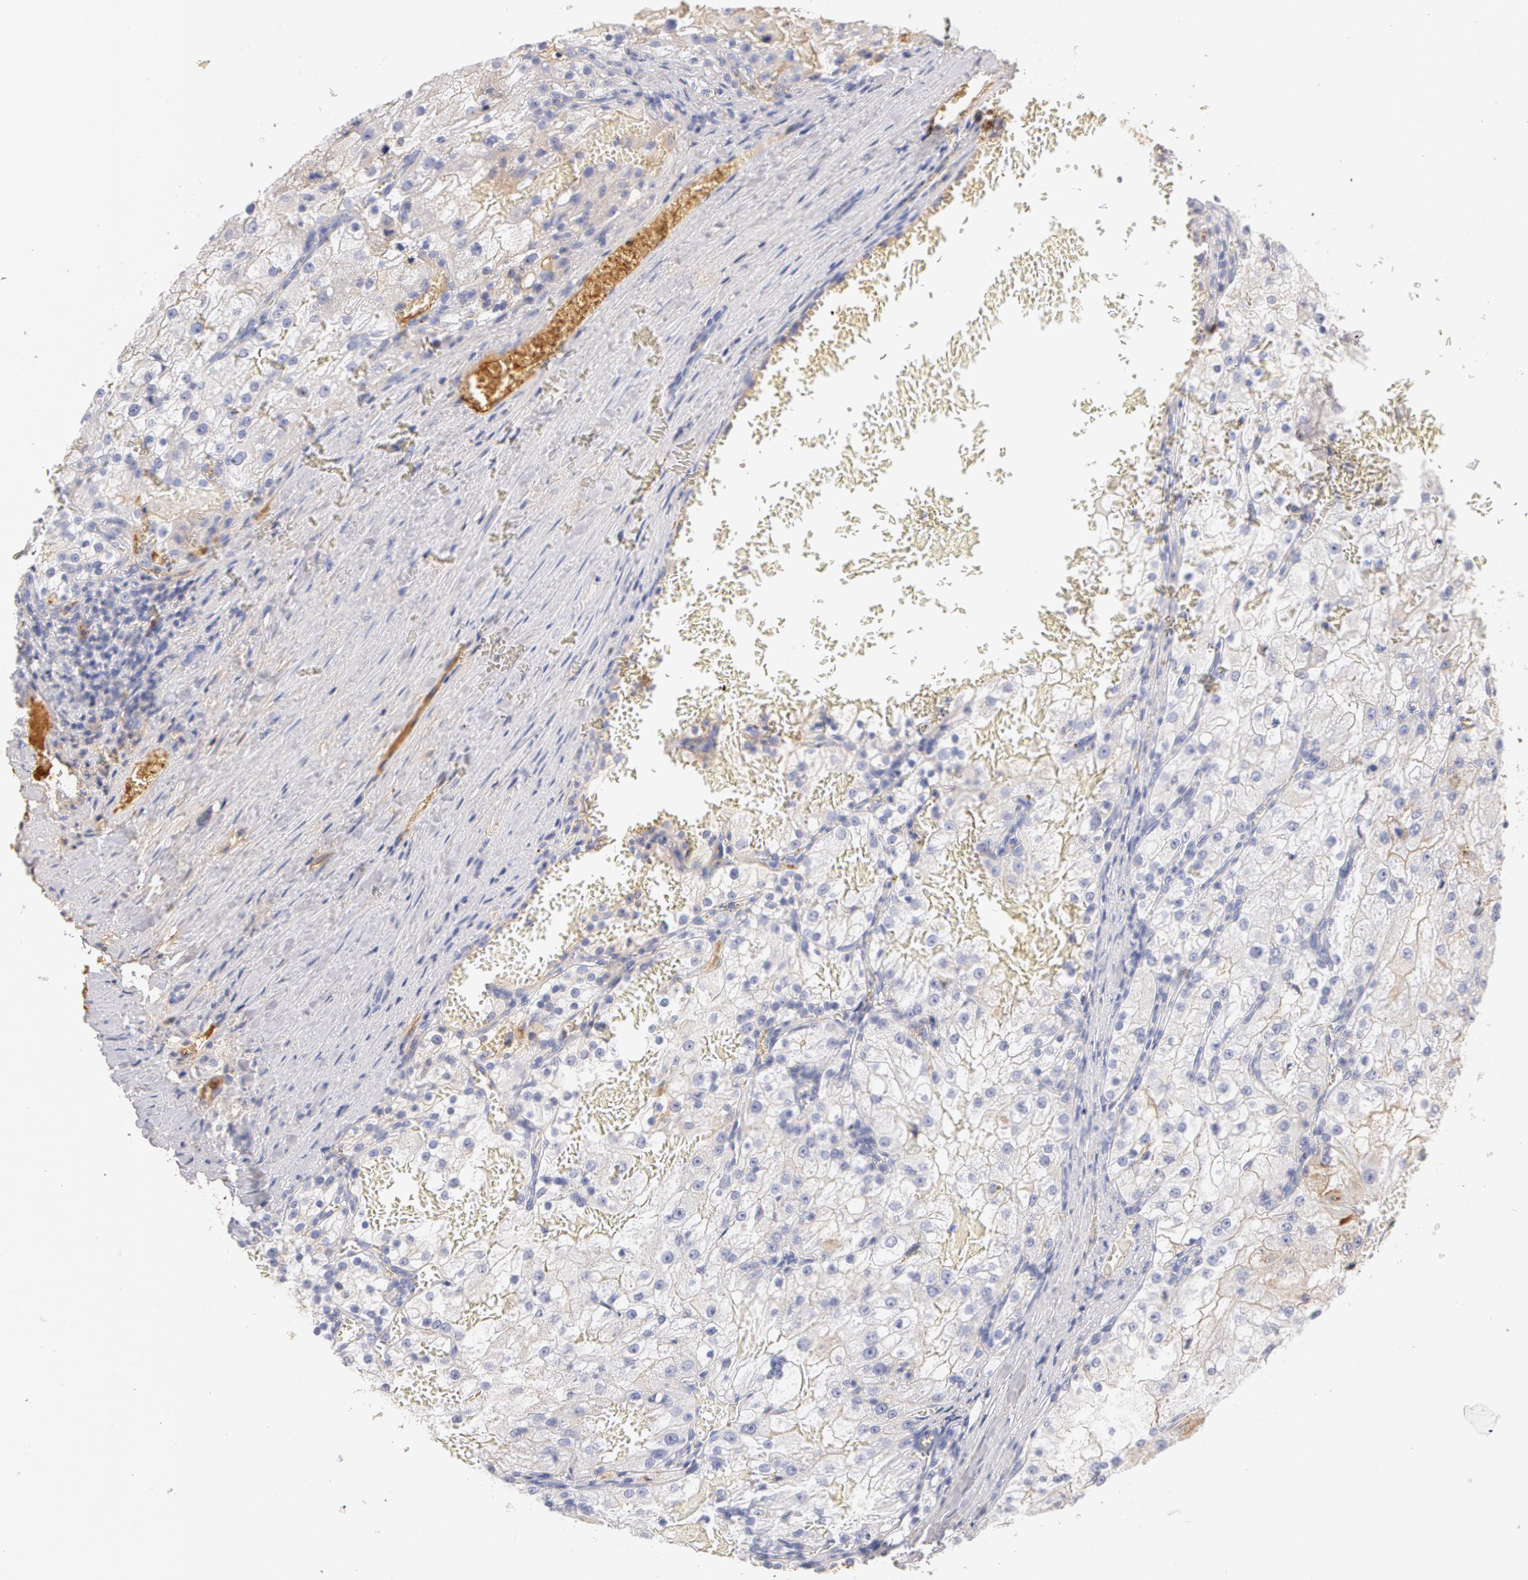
{"staining": {"intensity": "weak", "quantity": "<25%", "location": "cytoplasmic/membranous"}, "tissue": "renal cancer", "cell_type": "Tumor cells", "image_type": "cancer", "snomed": [{"axis": "morphology", "description": "Adenocarcinoma, NOS"}, {"axis": "topography", "description": "Kidney"}], "caption": "A photomicrograph of renal adenocarcinoma stained for a protein exhibits no brown staining in tumor cells.", "gene": "GC", "patient": {"sex": "female", "age": 74}}